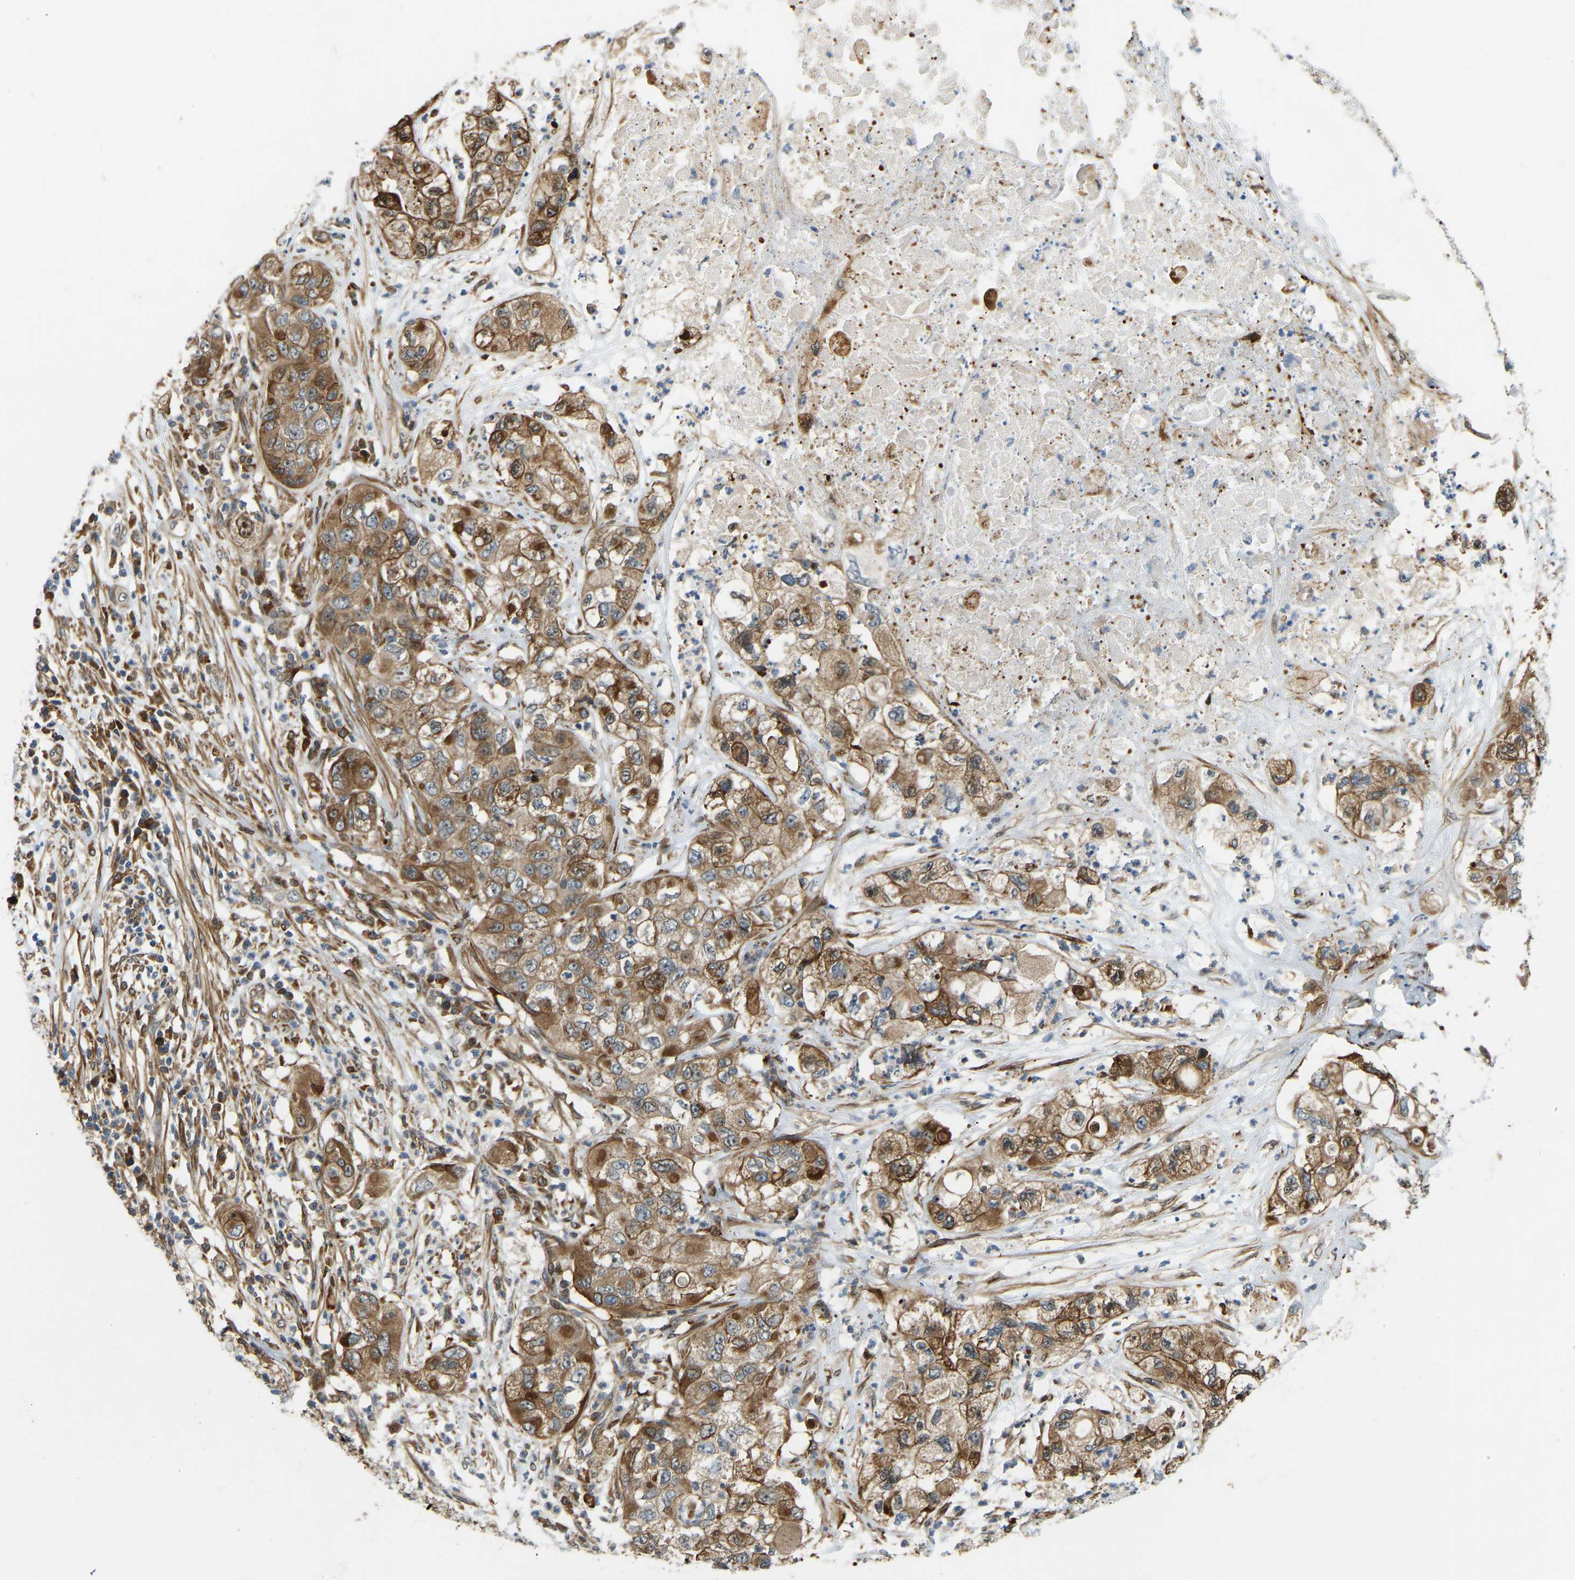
{"staining": {"intensity": "moderate", "quantity": ">75%", "location": "cytoplasmic/membranous"}, "tissue": "pancreatic cancer", "cell_type": "Tumor cells", "image_type": "cancer", "snomed": [{"axis": "morphology", "description": "Adenocarcinoma, NOS"}, {"axis": "topography", "description": "Pancreas"}], "caption": "There is medium levels of moderate cytoplasmic/membranous expression in tumor cells of pancreatic cancer, as demonstrated by immunohistochemical staining (brown color).", "gene": "OS9", "patient": {"sex": "female", "age": 78}}